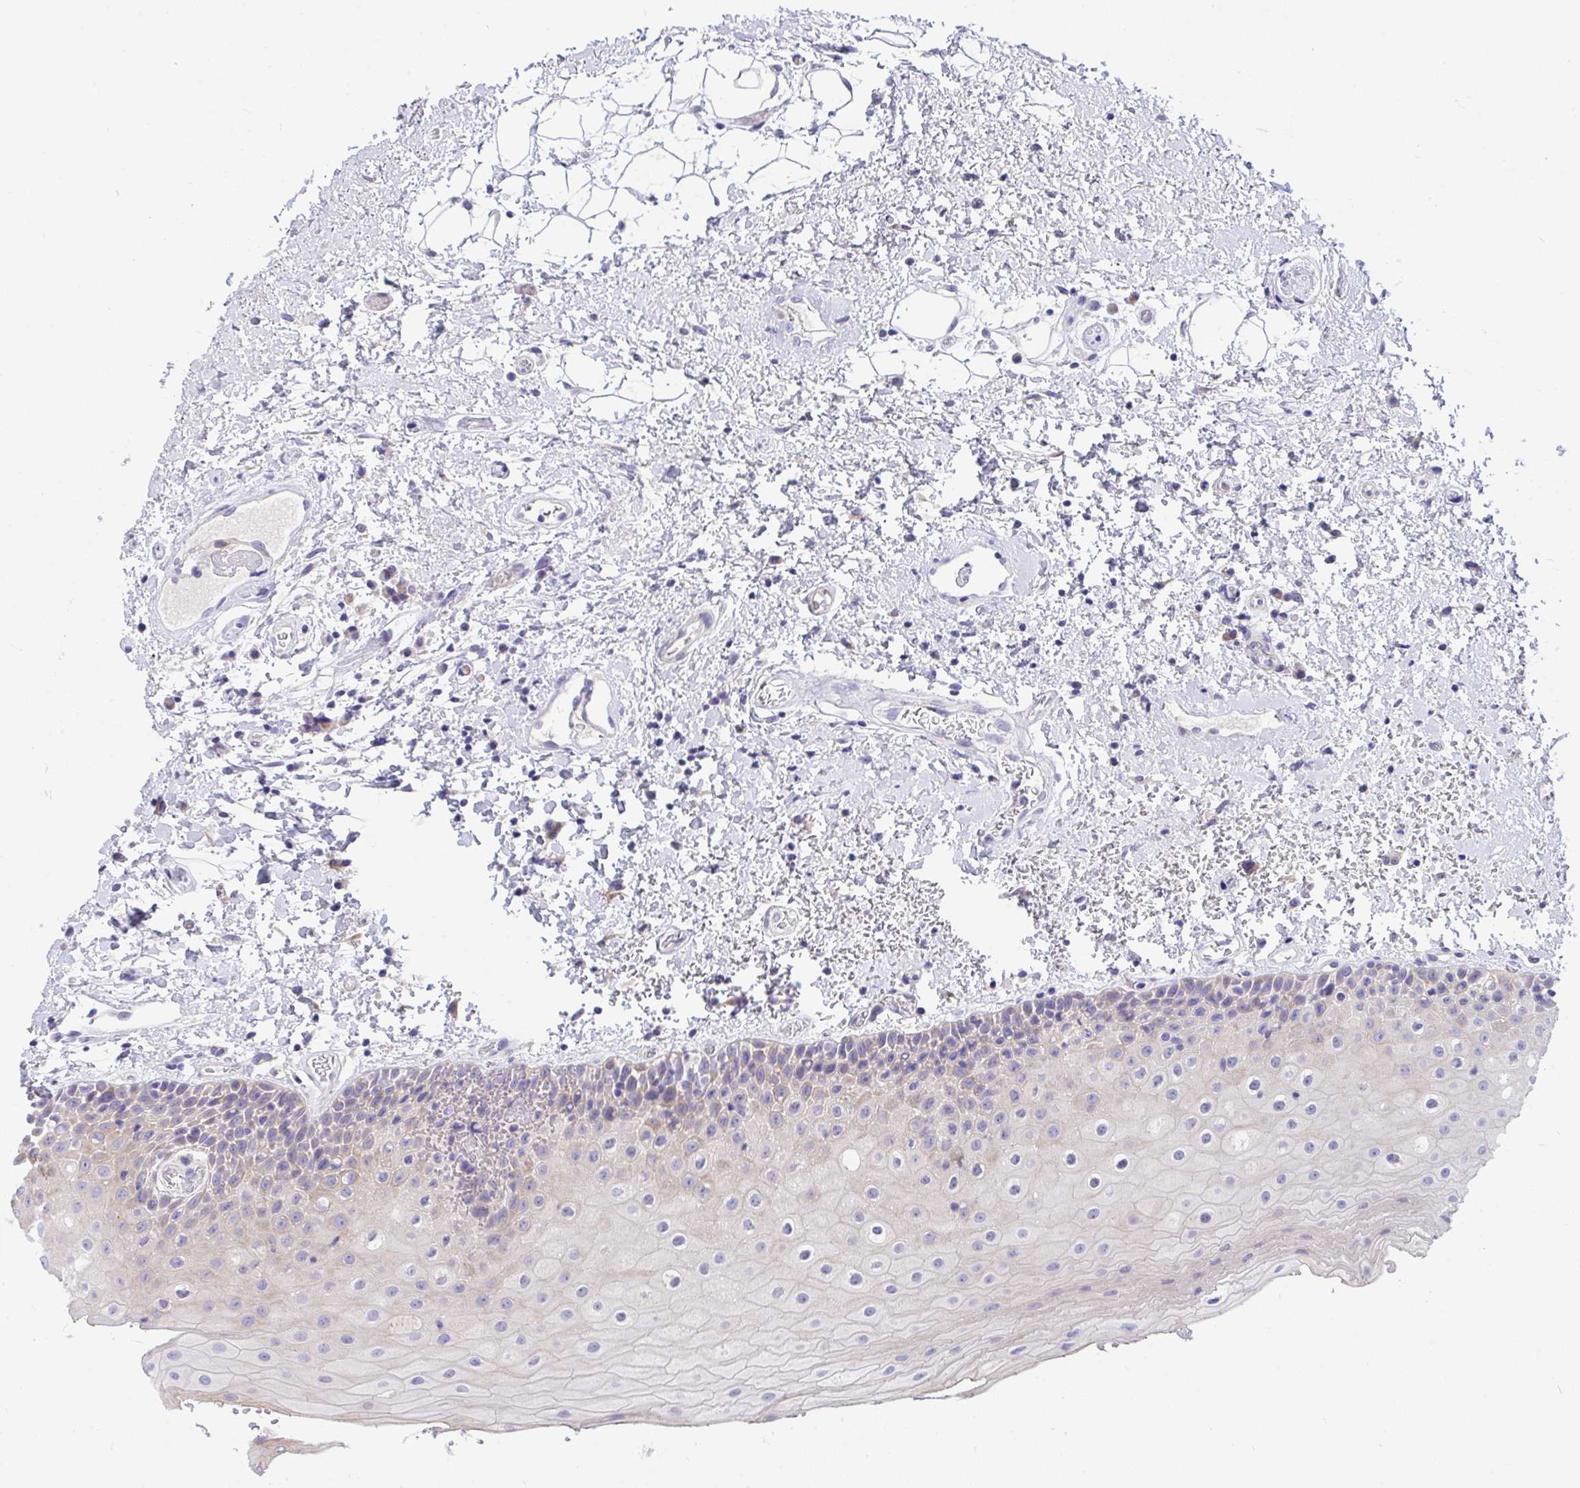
{"staining": {"intensity": "weak", "quantity": "<25%", "location": "cytoplasmic/membranous"}, "tissue": "oral mucosa", "cell_type": "Squamous epithelial cells", "image_type": "normal", "snomed": [{"axis": "morphology", "description": "Normal tissue, NOS"}, {"axis": "topography", "description": "Oral tissue"}], "caption": "Human oral mucosa stained for a protein using immunohistochemistry demonstrates no expression in squamous epithelial cells.", "gene": "DTX3", "patient": {"sex": "female", "age": 82}}